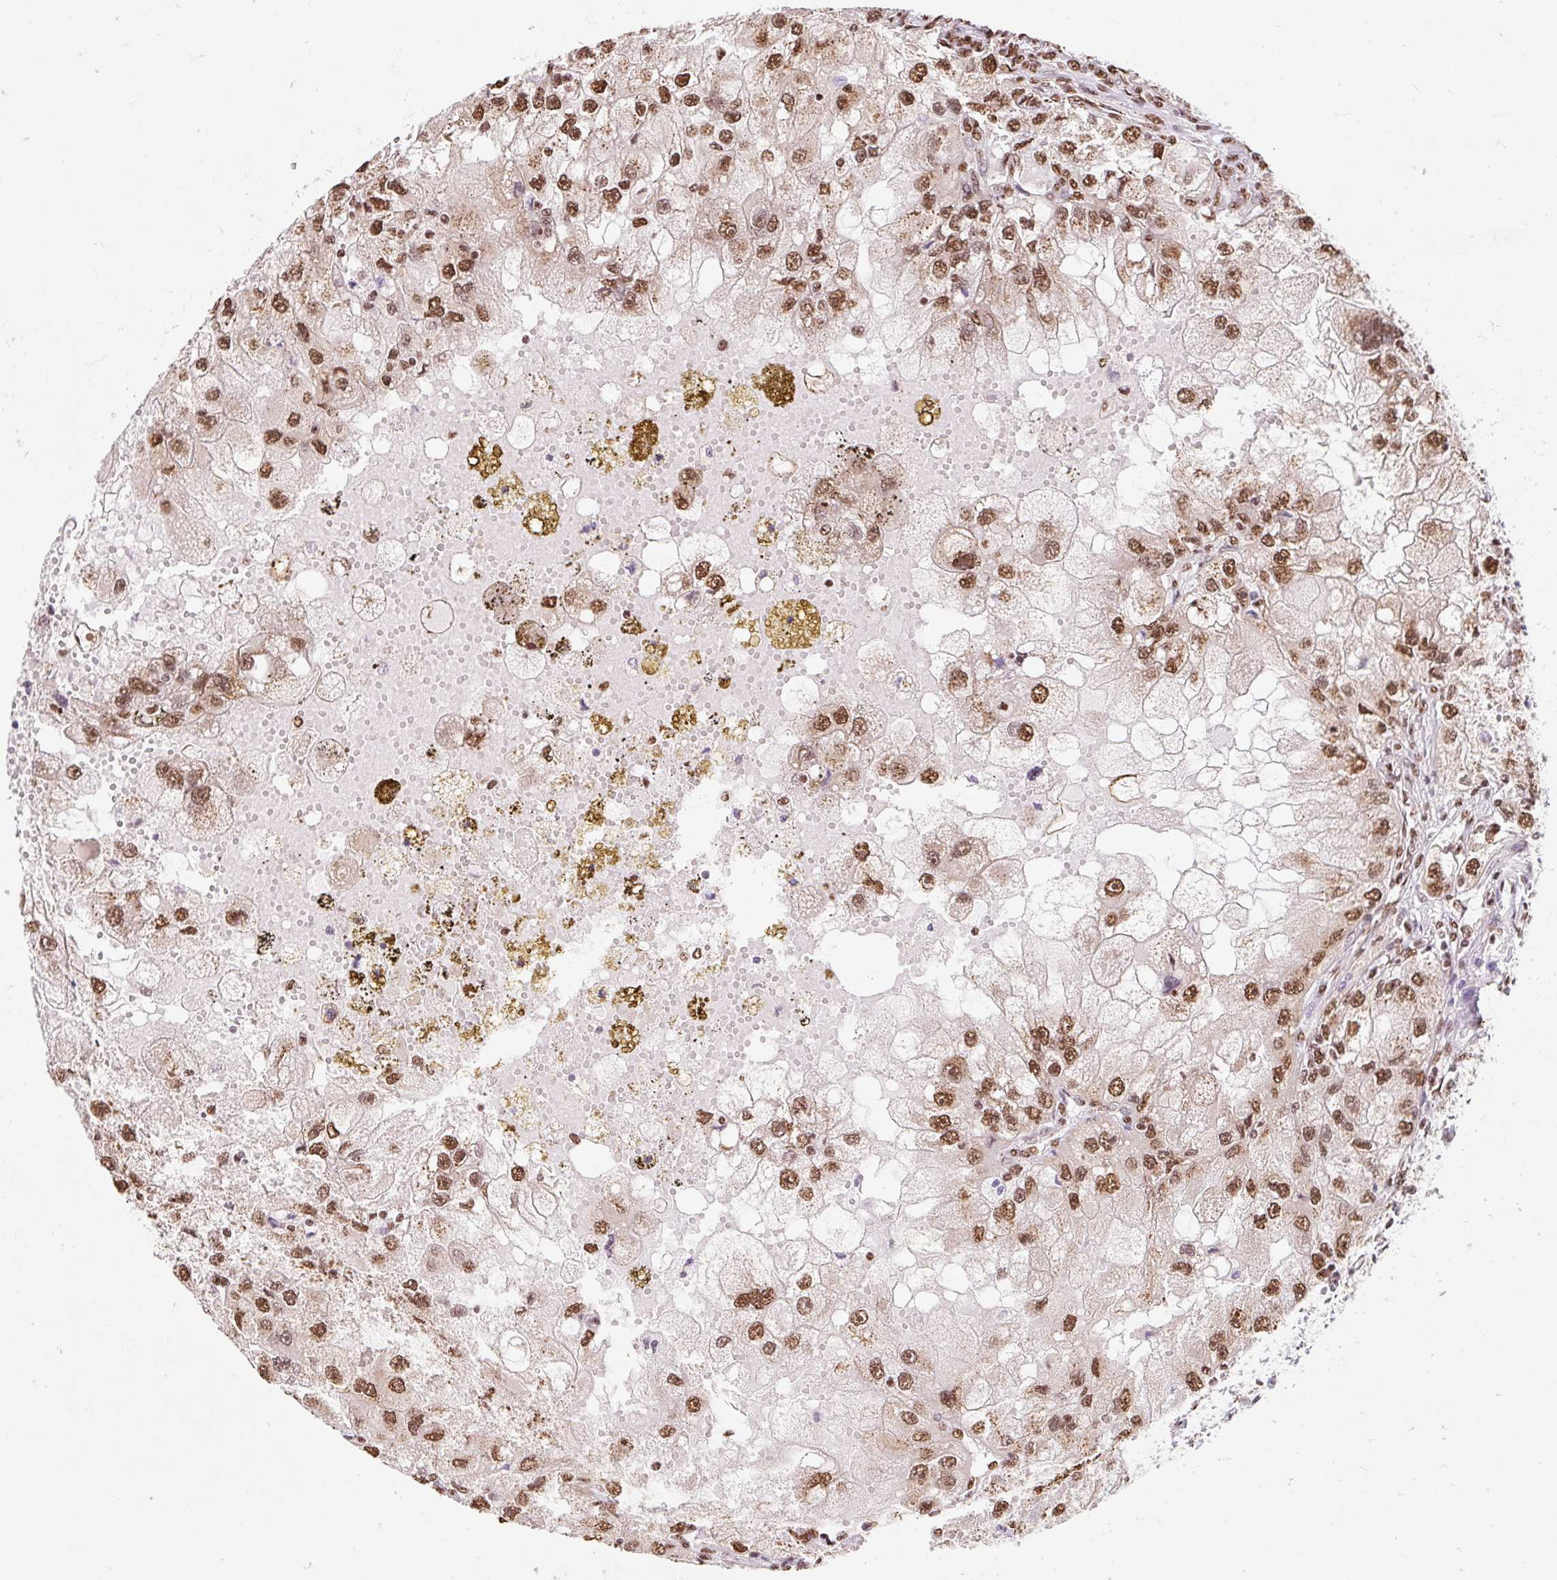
{"staining": {"intensity": "moderate", "quantity": ">75%", "location": "nuclear"}, "tissue": "renal cancer", "cell_type": "Tumor cells", "image_type": "cancer", "snomed": [{"axis": "morphology", "description": "Adenocarcinoma, NOS"}, {"axis": "topography", "description": "Kidney"}], "caption": "About >75% of tumor cells in human renal cancer (adenocarcinoma) exhibit moderate nuclear protein staining as visualized by brown immunohistochemical staining.", "gene": "BICRA", "patient": {"sex": "male", "age": 63}}